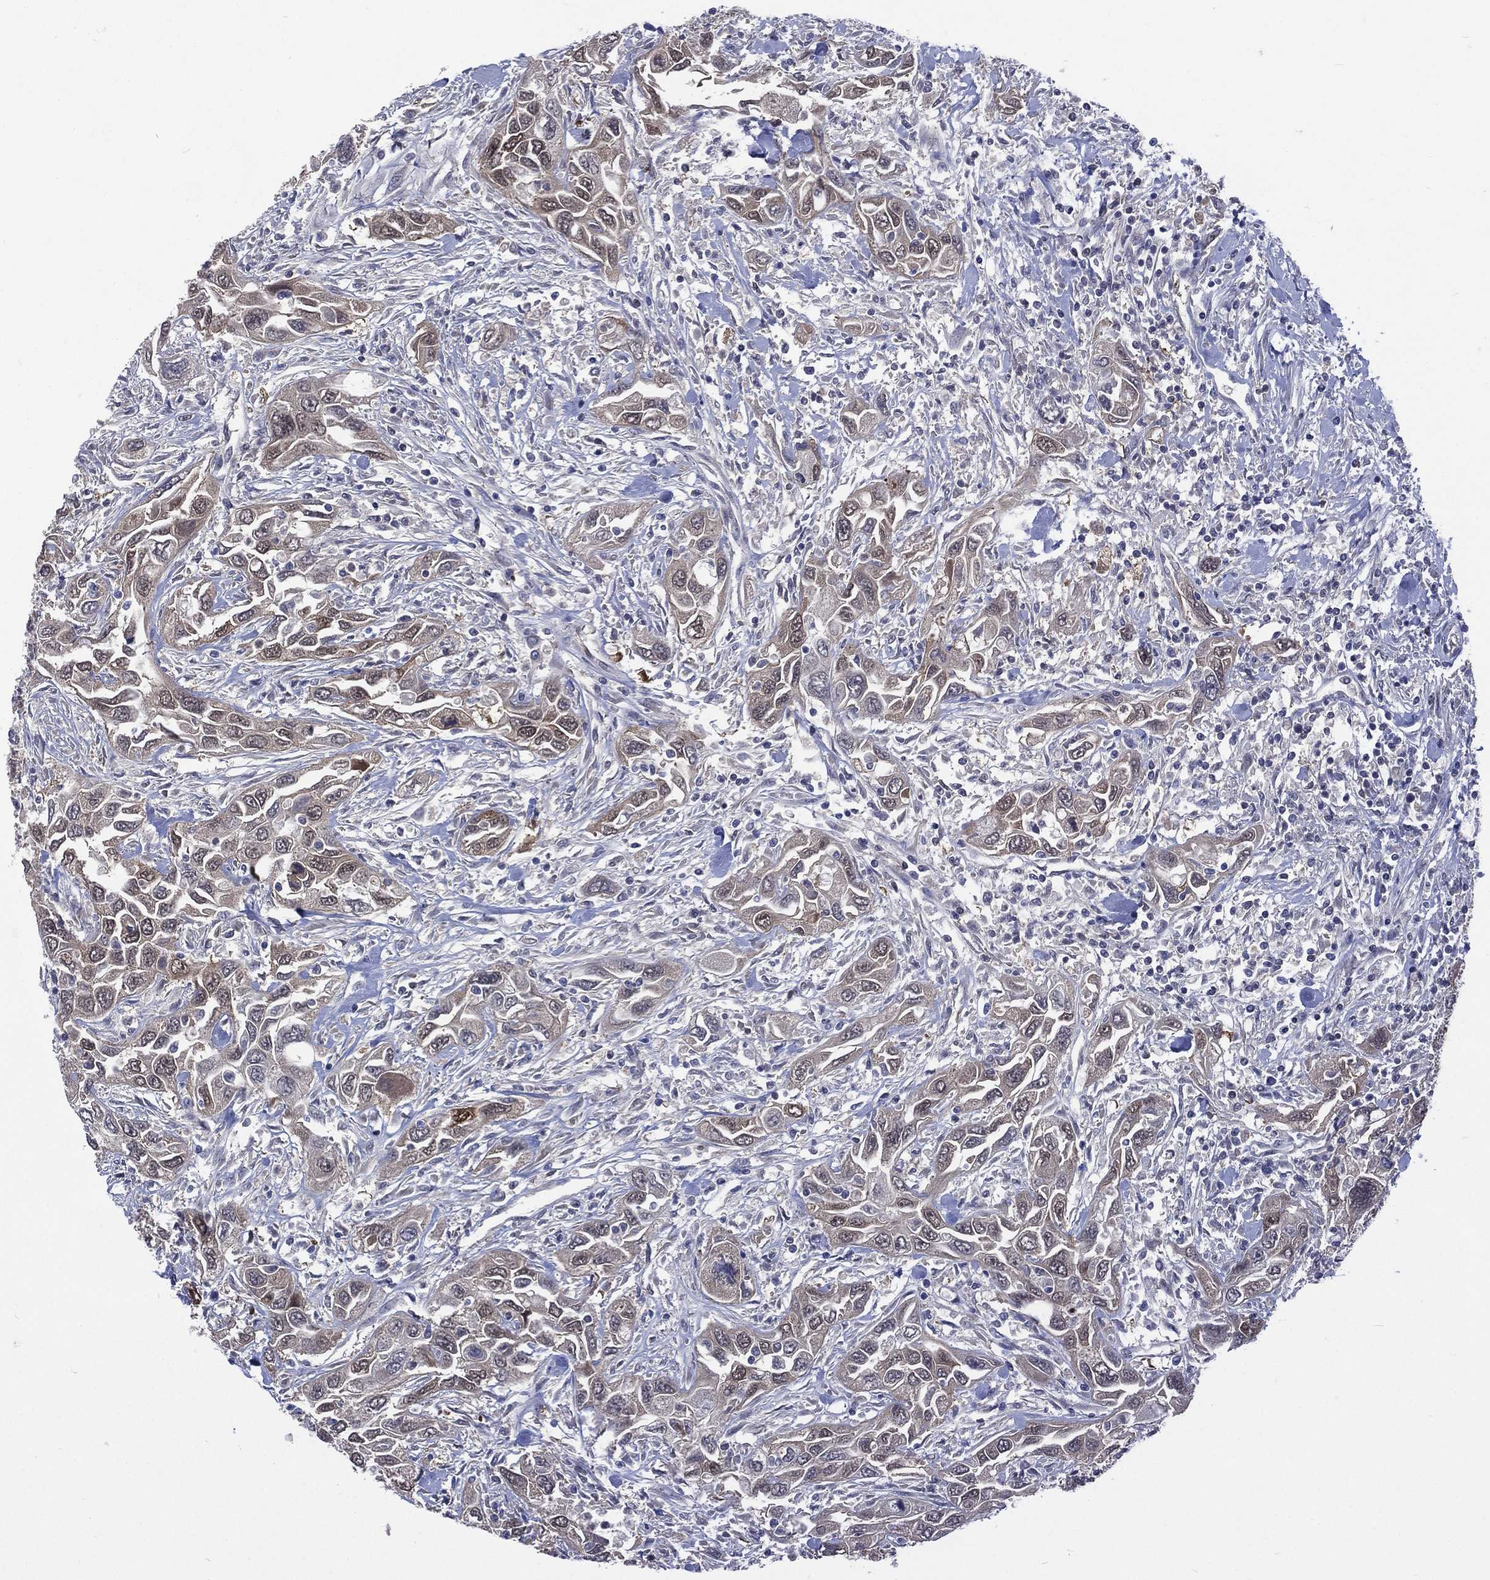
{"staining": {"intensity": "weak", "quantity": "25%-75%", "location": "cytoplasmic/membranous,nuclear"}, "tissue": "urothelial cancer", "cell_type": "Tumor cells", "image_type": "cancer", "snomed": [{"axis": "morphology", "description": "Urothelial carcinoma, High grade"}, {"axis": "topography", "description": "Urinary bladder"}], "caption": "This image displays immunohistochemistry staining of urothelial cancer, with low weak cytoplasmic/membranous and nuclear positivity in about 25%-75% of tumor cells.", "gene": "MTAP", "patient": {"sex": "male", "age": 76}}